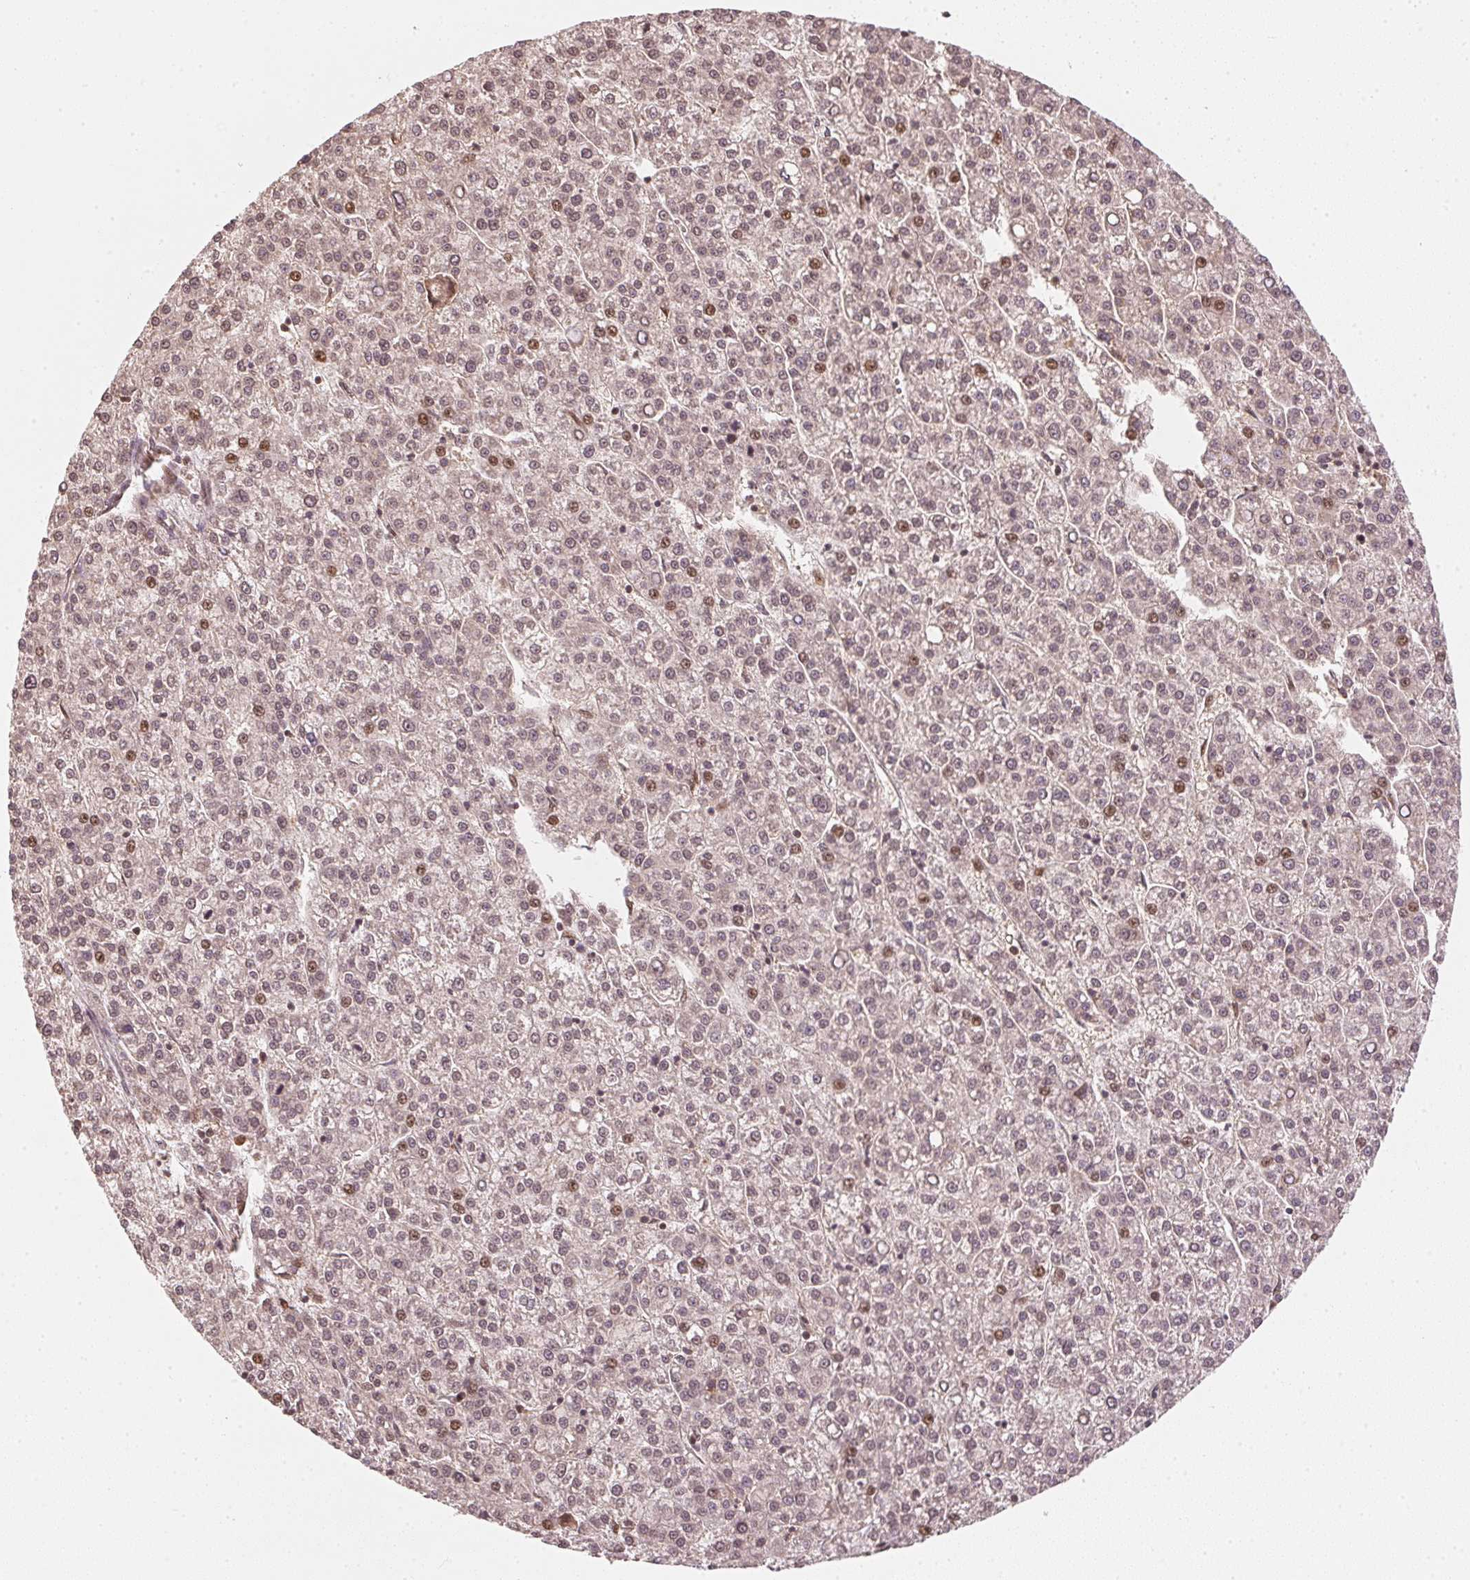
{"staining": {"intensity": "weak", "quantity": ">75%", "location": "nuclear"}, "tissue": "liver cancer", "cell_type": "Tumor cells", "image_type": "cancer", "snomed": [{"axis": "morphology", "description": "Carcinoma, Hepatocellular, NOS"}, {"axis": "topography", "description": "Liver"}], "caption": "Protein expression analysis of human liver hepatocellular carcinoma reveals weak nuclear staining in approximately >75% of tumor cells.", "gene": "UBE2L3", "patient": {"sex": "female", "age": 58}}